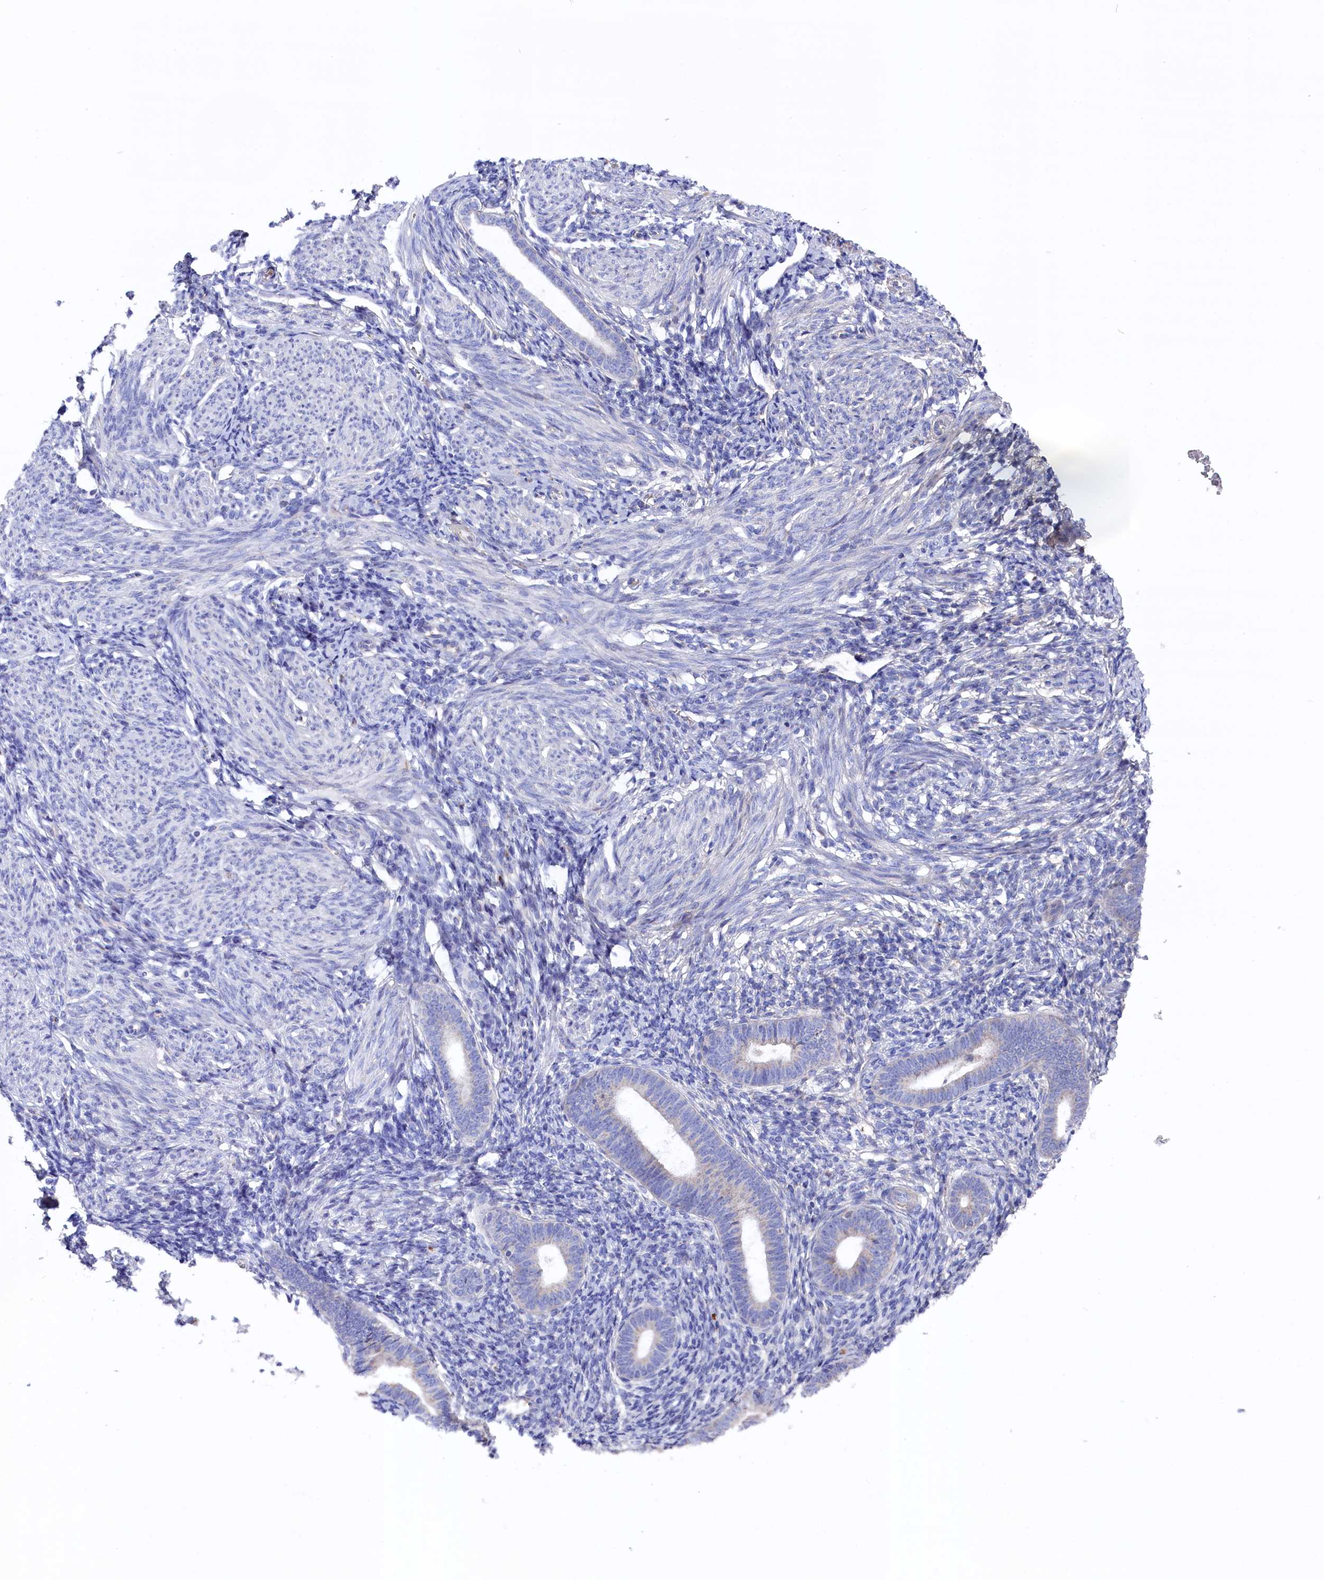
{"staining": {"intensity": "negative", "quantity": "none", "location": "none"}, "tissue": "endometrium", "cell_type": "Cells in endometrial stroma", "image_type": "normal", "snomed": [{"axis": "morphology", "description": "Normal tissue, NOS"}, {"axis": "morphology", "description": "Adenocarcinoma, NOS"}, {"axis": "topography", "description": "Endometrium"}], "caption": "The image displays no staining of cells in endometrial stroma in benign endometrium. (Immunohistochemistry, brightfield microscopy, high magnification).", "gene": "GPR108", "patient": {"sex": "female", "age": 57}}